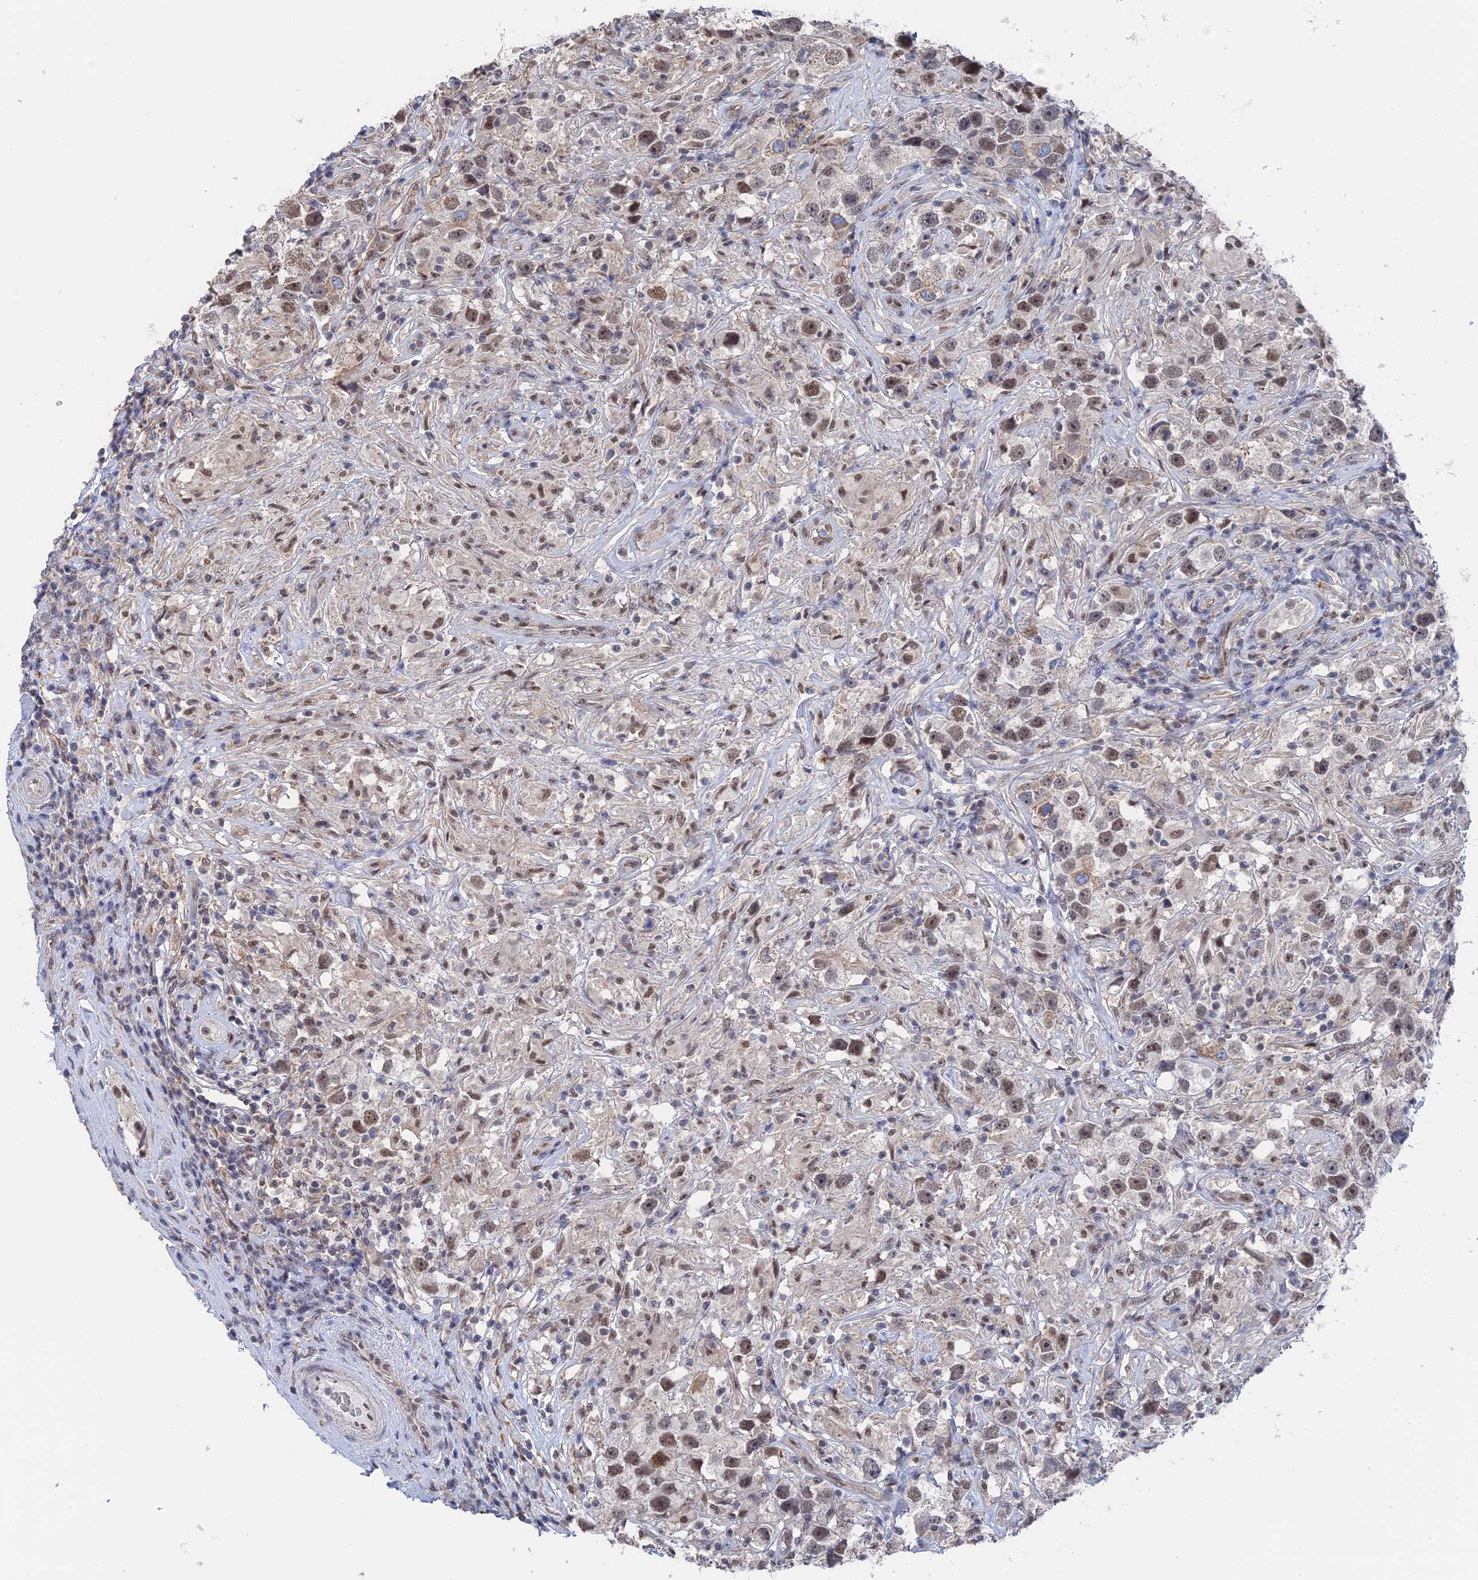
{"staining": {"intensity": "weak", "quantity": ">75%", "location": "nuclear"}, "tissue": "testis cancer", "cell_type": "Tumor cells", "image_type": "cancer", "snomed": [{"axis": "morphology", "description": "Seminoma, NOS"}, {"axis": "topography", "description": "Testis"}], "caption": "The micrograph shows immunohistochemical staining of testis cancer (seminoma). There is weak nuclear expression is appreciated in about >75% of tumor cells.", "gene": "TSSC4", "patient": {"sex": "male", "age": 49}}